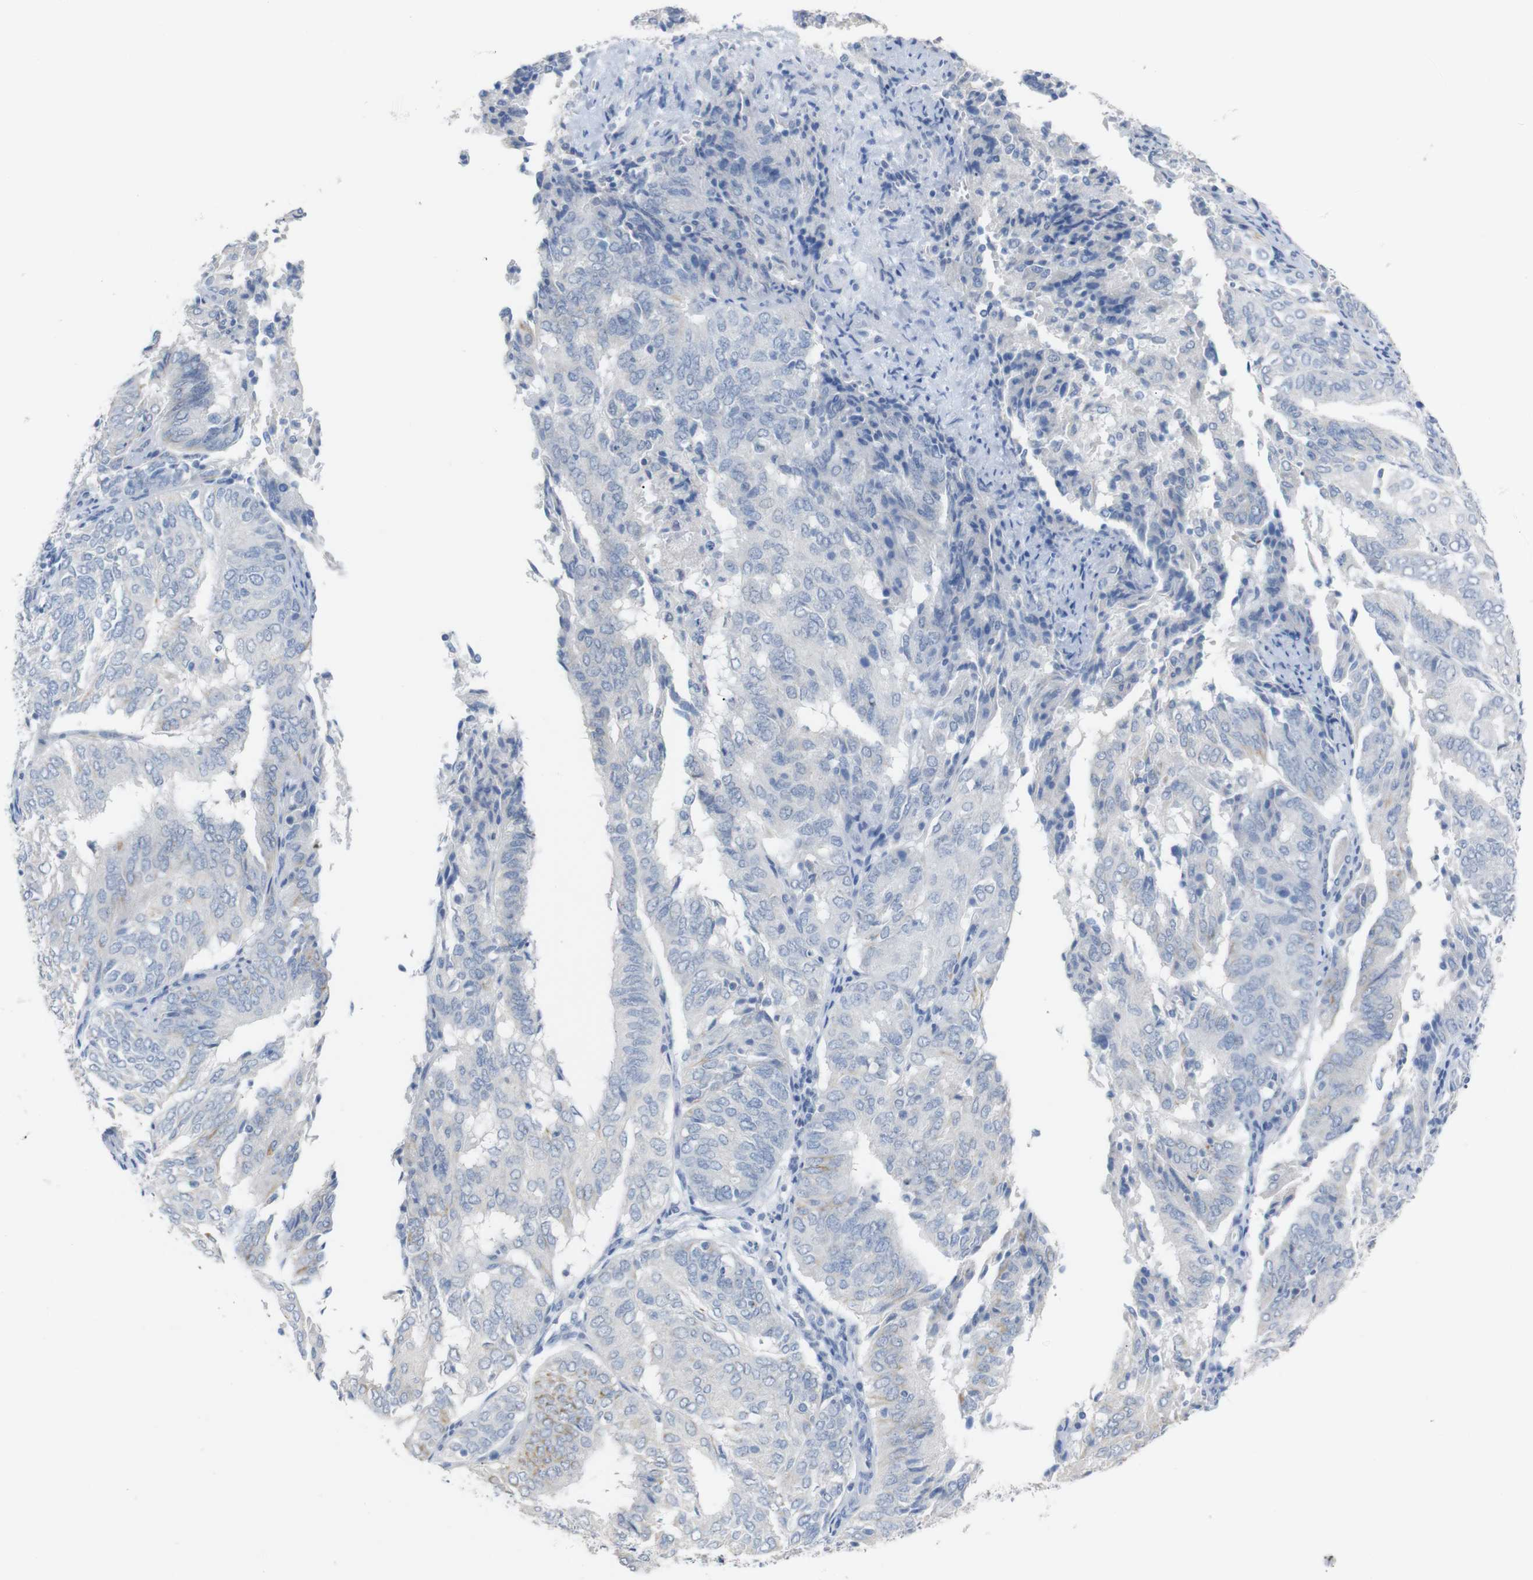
{"staining": {"intensity": "weak", "quantity": "<25%", "location": "cytoplasmic/membranous"}, "tissue": "endometrial cancer", "cell_type": "Tumor cells", "image_type": "cancer", "snomed": [{"axis": "morphology", "description": "Adenocarcinoma, NOS"}, {"axis": "topography", "description": "Uterus"}], "caption": "Protein analysis of endometrial cancer (adenocarcinoma) demonstrates no significant staining in tumor cells. Brightfield microscopy of IHC stained with DAB (brown) and hematoxylin (blue), captured at high magnification.", "gene": "CHRM5", "patient": {"sex": "female", "age": 60}}